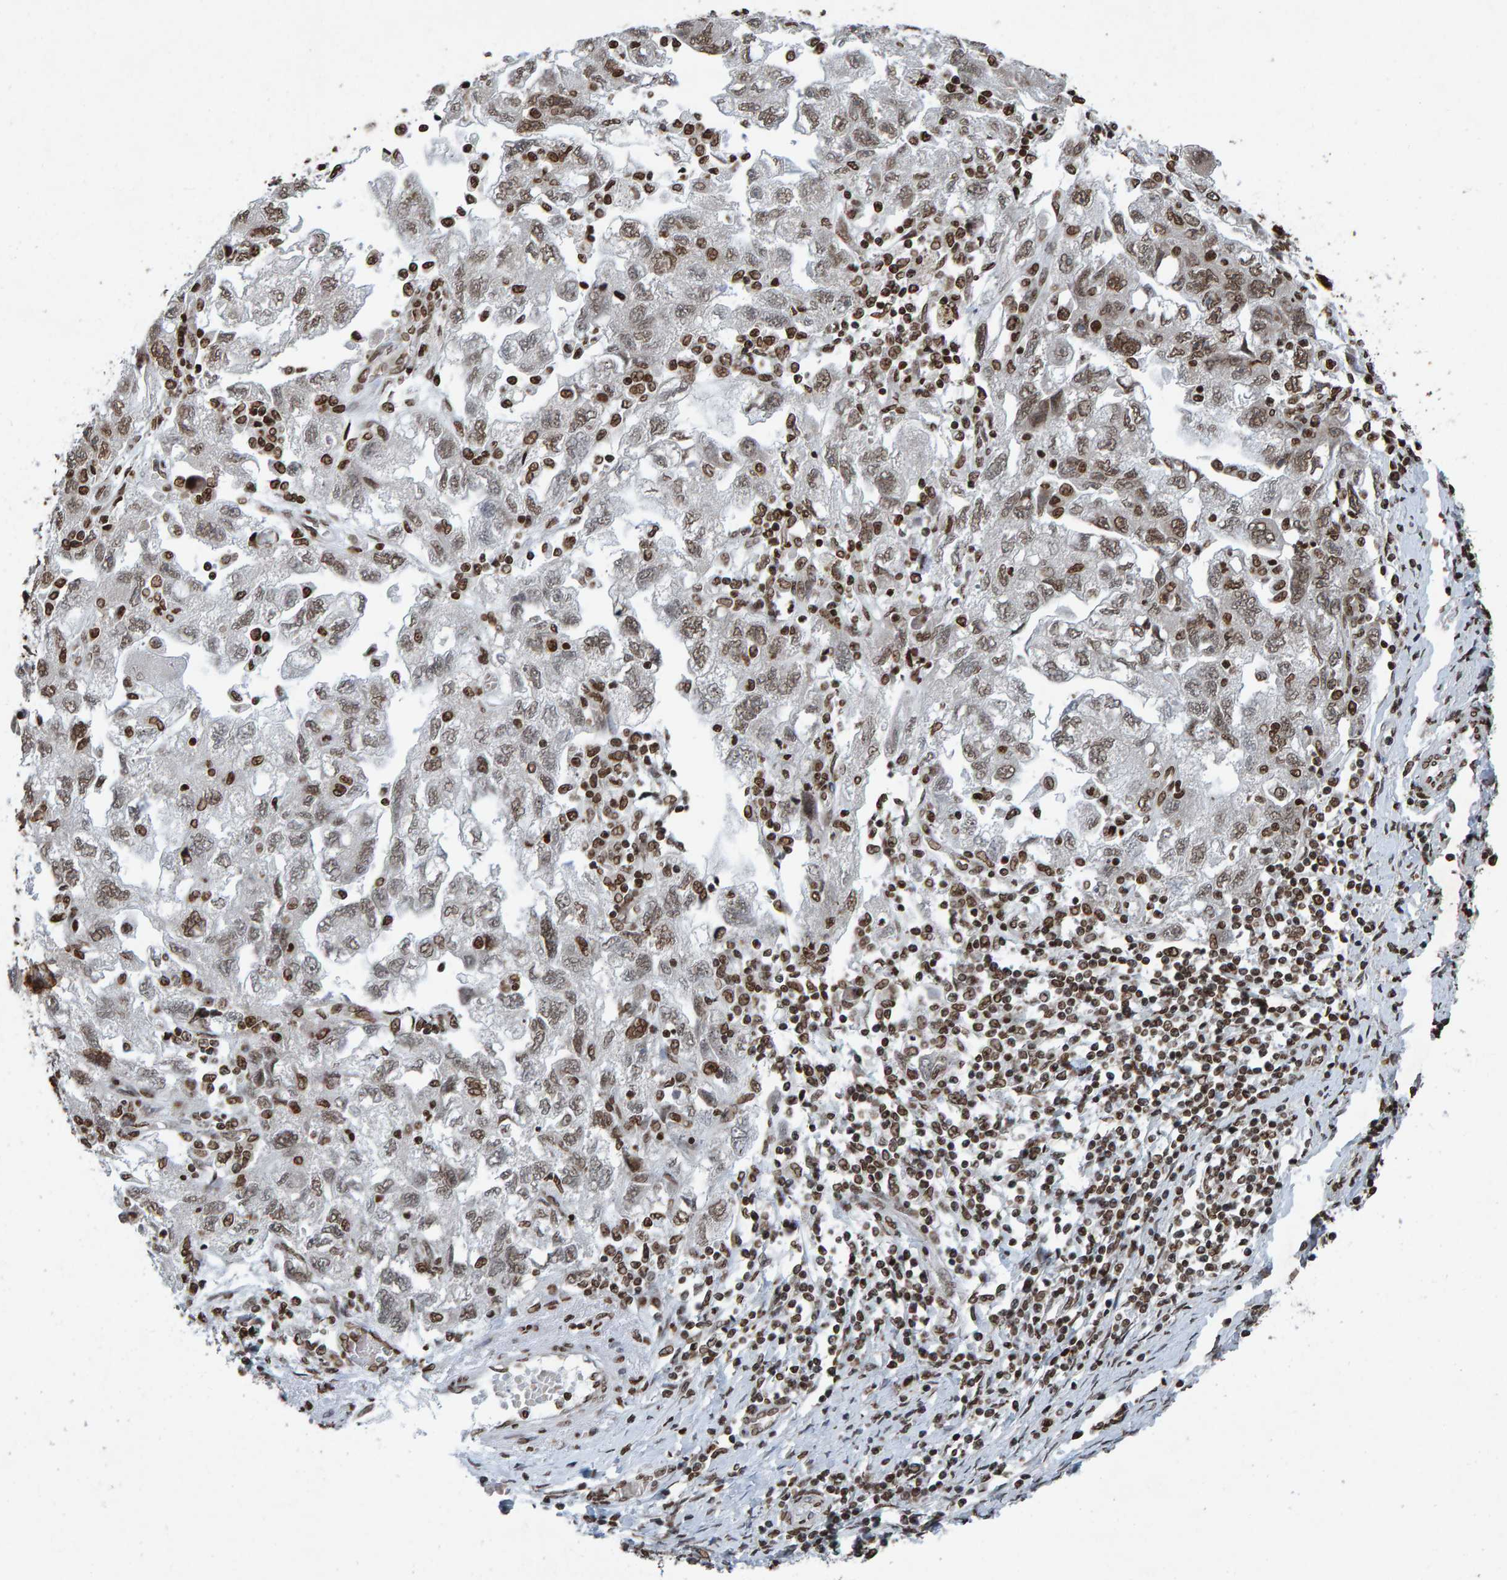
{"staining": {"intensity": "moderate", "quantity": "25%-75%", "location": "nuclear"}, "tissue": "ovarian cancer", "cell_type": "Tumor cells", "image_type": "cancer", "snomed": [{"axis": "morphology", "description": "Carcinoma, NOS"}, {"axis": "morphology", "description": "Cystadenocarcinoma, serous, NOS"}, {"axis": "topography", "description": "Ovary"}], "caption": "Ovarian cancer stained for a protein shows moderate nuclear positivity in tumor cells. (brown staining indicates protein expression, while blue staining denotes nuclei).", "gene": "H2AZ1", "patient": {"sex": "female", "age": 69}}